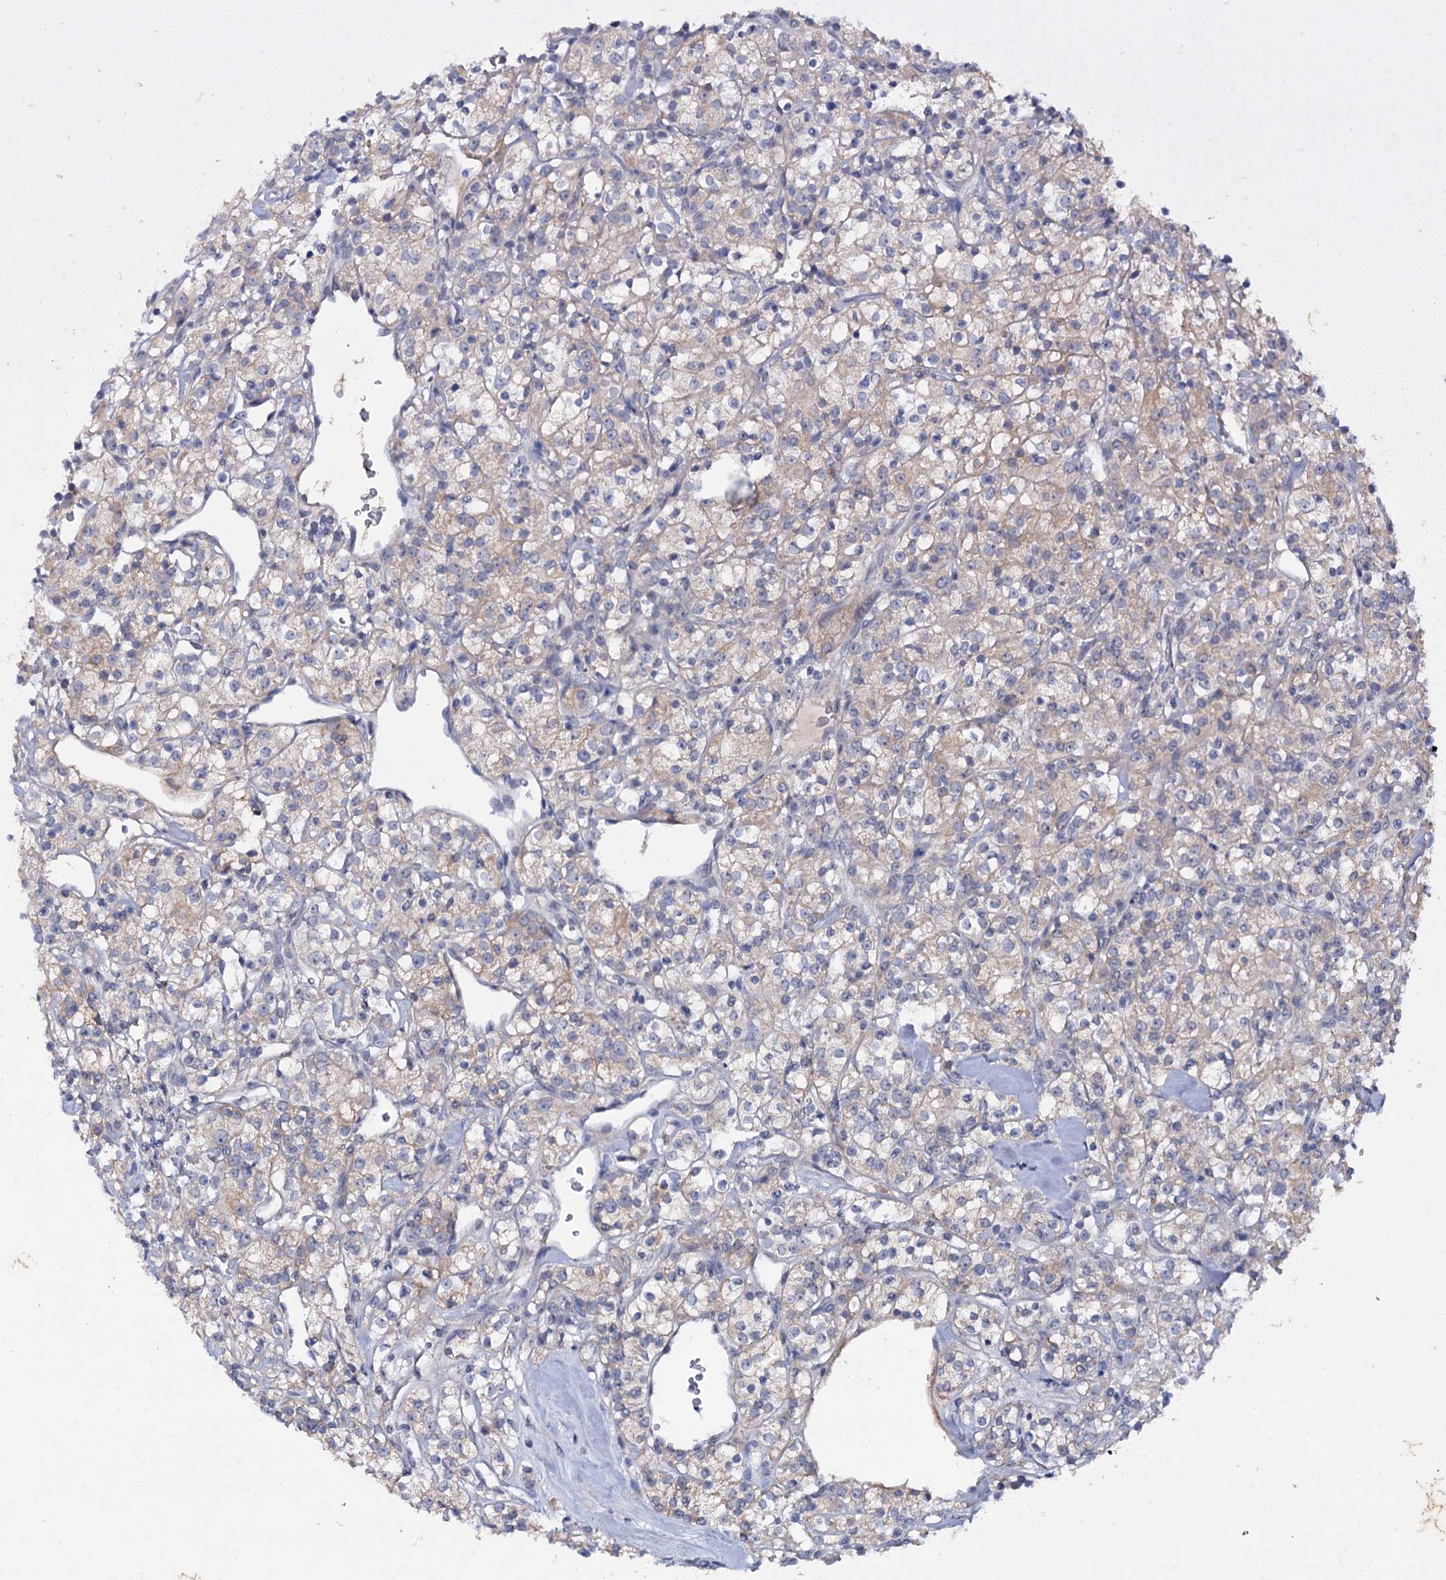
{"staining": {"intensity": "weak", "quantity": "<25%", "location": "cytoplasmic/membranous"}, "tissue": "renal cancer", "cell_type": "Tumor cells", "image_type": "cancer", "snomed": [{"axis": "morphology", "description": "Adenocarcinoma, NOS"}, {"axis": "topography", "description": "Kidney"}], "caption": "This is an IHC histopathology image of adenocarcinoma (renal). There is no staining in tumor cells.", "gene": "MID1IP1", "patient": {"sex": "male", "age": 77}}